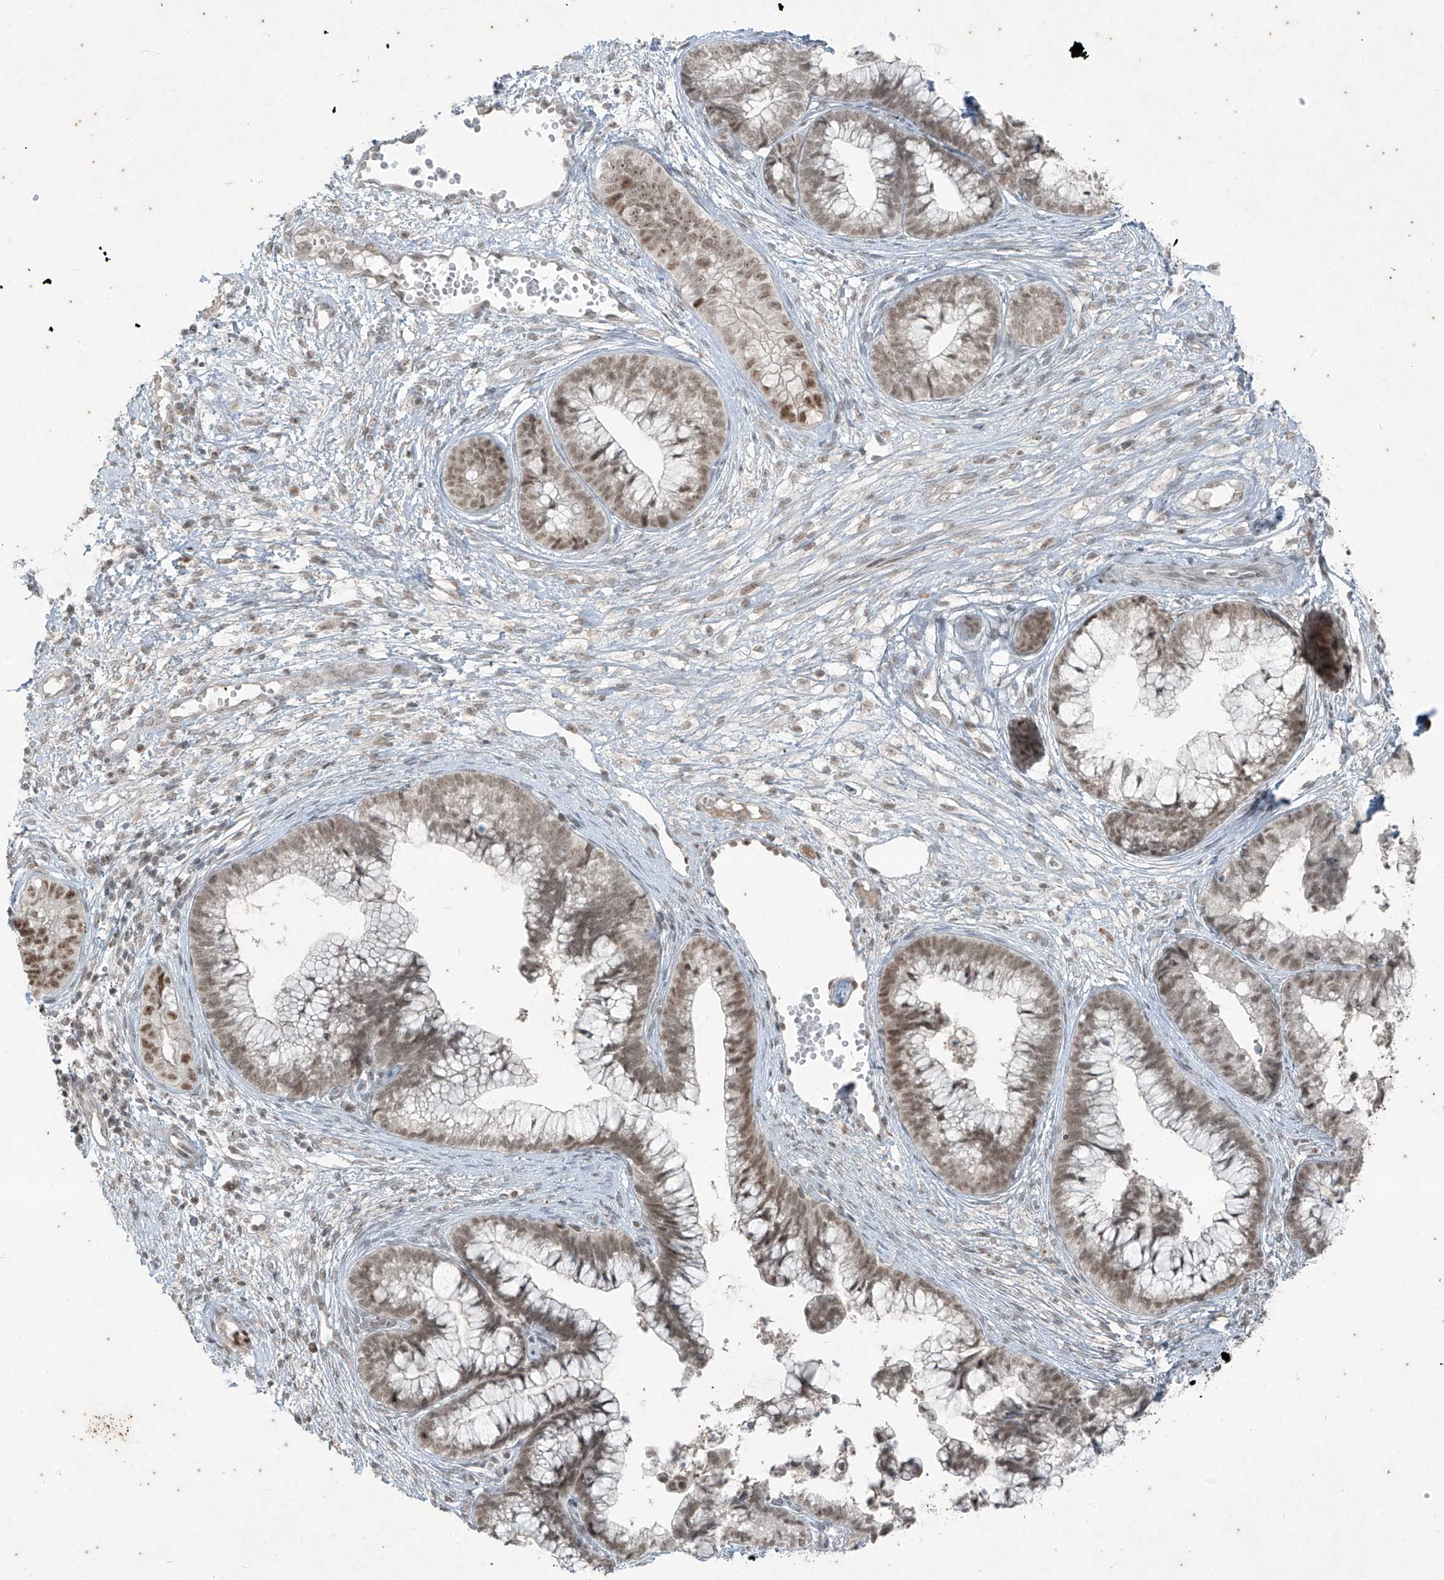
{"staining": {"intensity": "moderate", "quantity": ">75%", "location": "nuclear"}, "tissue": "cervical cancer", "cell_type": "Tumor cells", "image_type": "cancer", "snomed": [{"axis": "morphology", "description": "Adenocarcinoma, NOS"}, {"axis": "topography", "description": "Cervix"}], "caption": "Tumor cells demonstrate moderate nuclear staining in about >75% of cells in cervical adenocarcinoma.", "gene": "ZNF354B", "patient": {"sex": "female", "age": 44}}